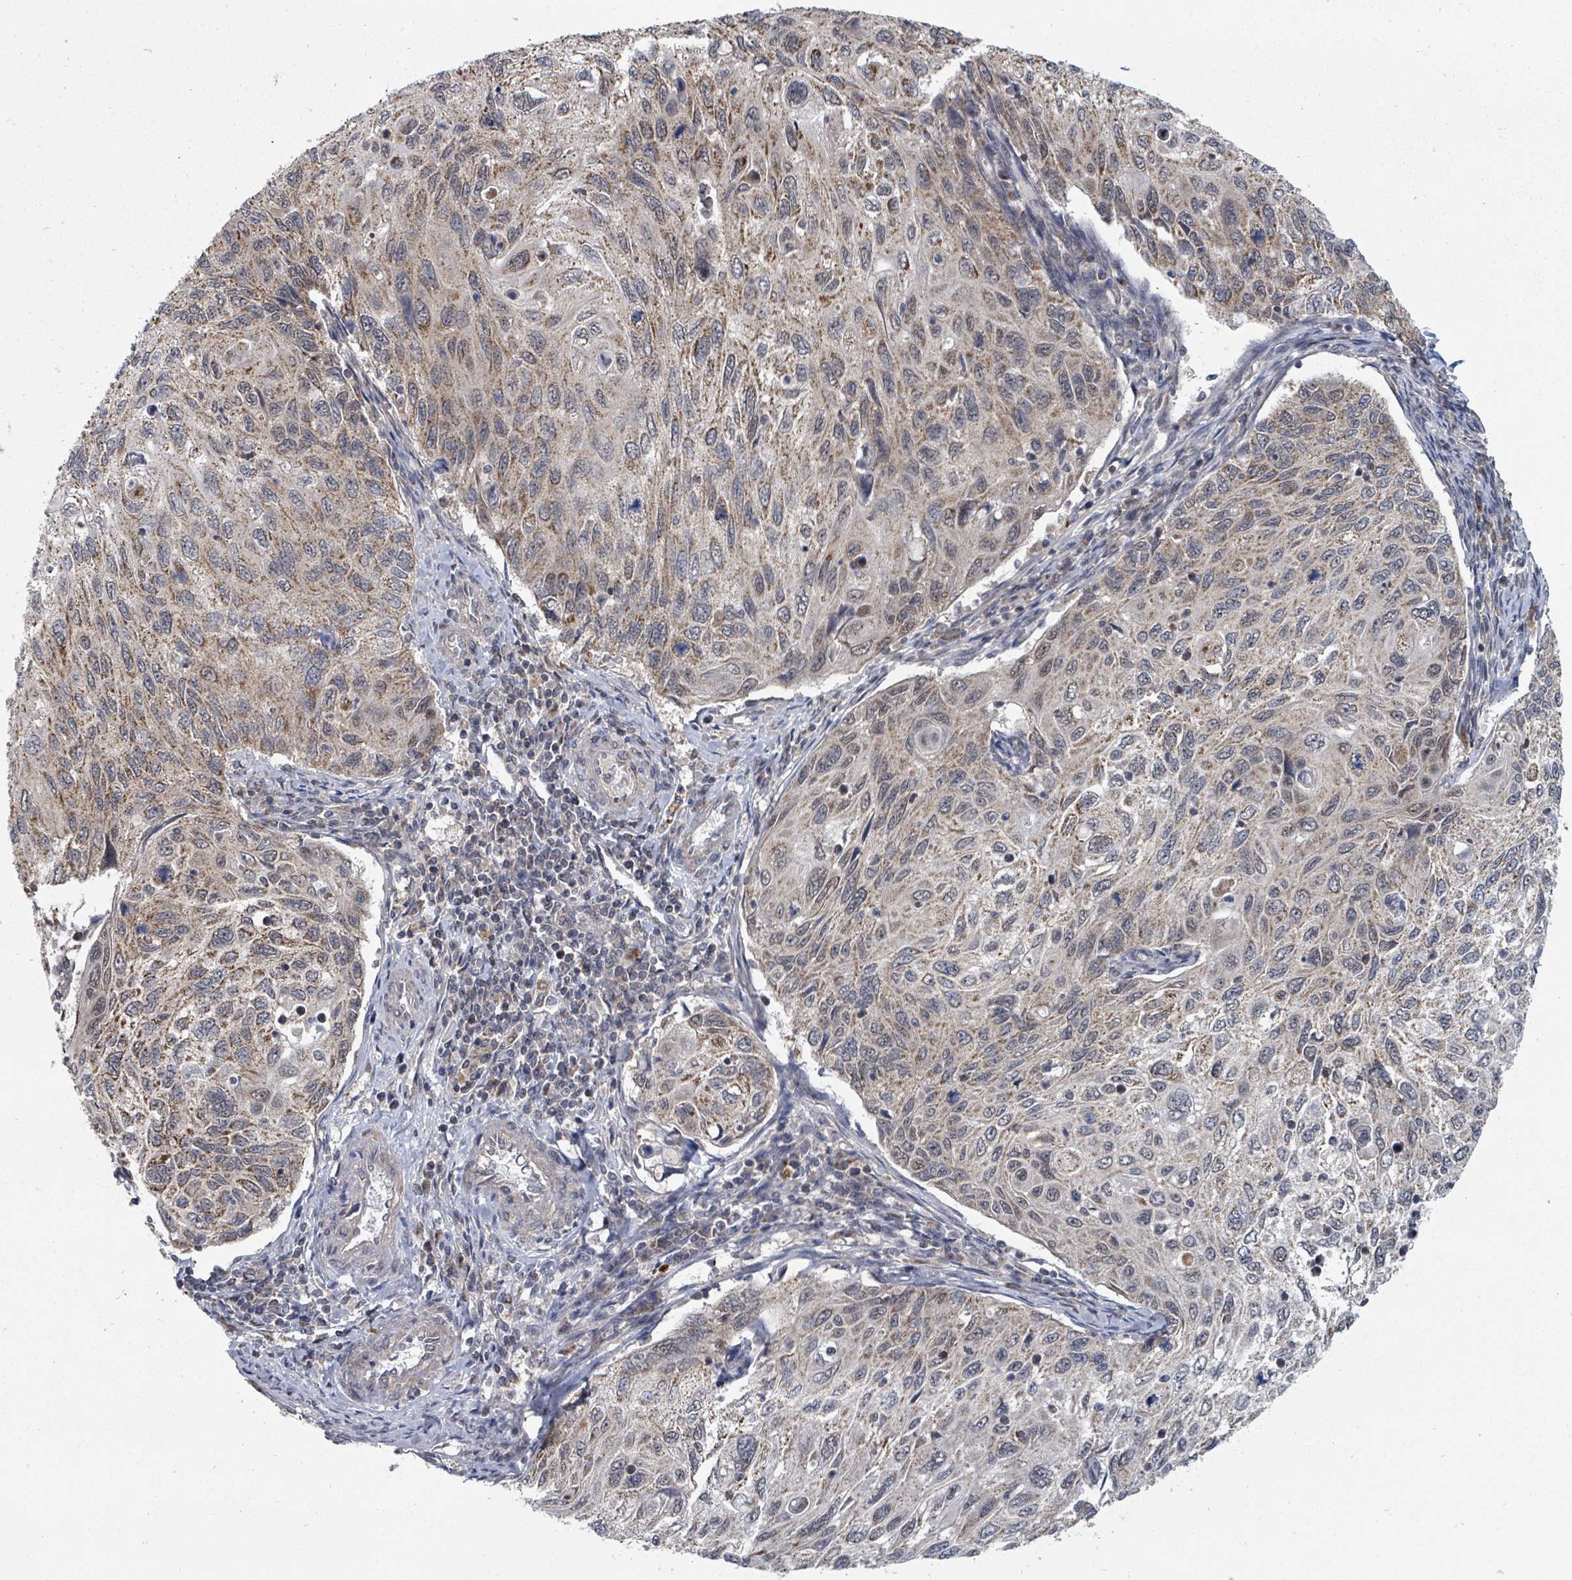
{"staining": {"intensity": "moderate", "quantity": "25%-75%", "location": "cytoplasmic/membranous"}, "tissue": "cervical cancer", "cell_type": "Tumor cells", "image_type": "cancer", "snomed": [{"axis": "morphology", "description": "Squamous cell carcinoma, NOS"}, {"axis": "topography", "description": "Cervix"}], "caption": "Immunohistochemical staining of cervical squamous cell carcinoma displays moderate cytoplasmic/membranous protein expression in about 25%-75% of tumor cells. The protein is stained brown, and the nuclei are stained in blue (DAB (3,3'-diaminobenzidine) IHC with brightfield microscopy, high magnification).", "gene": "MAGOHB", "patient": {"sex": "female", "age": 70}}